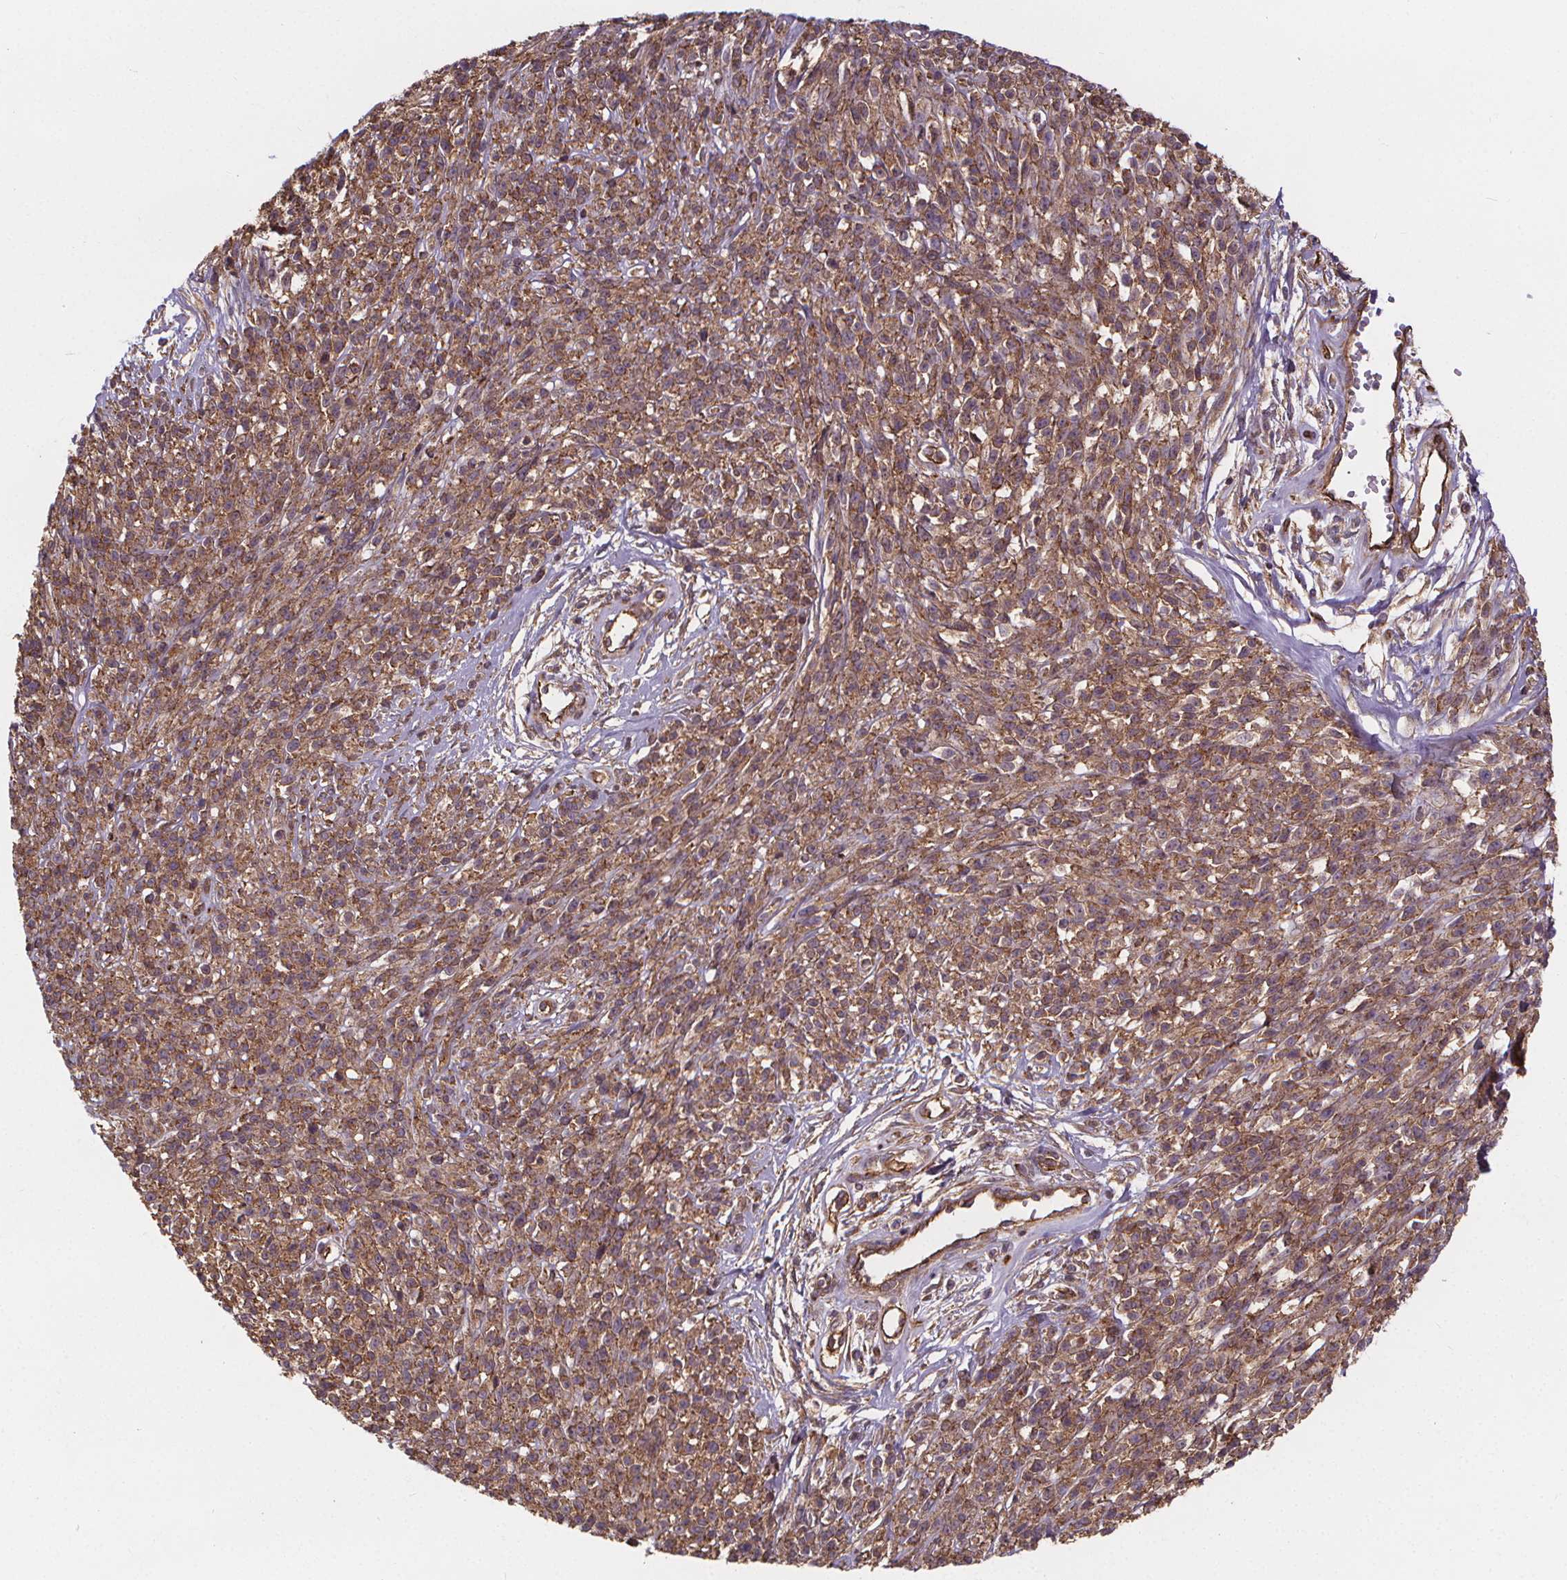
{"staining": {"intensity": "moderate", "quantity": ">75%", "location": "cytoplasmic/membranous"}, "tissue": "melanoma", "cell_type": "Tumor cells", "image_type": "cancer", "snomed": [{"axis": "morphology", "description": "Malignant melanoma, NOS"}, {"axis": "topography", "description": "Skin"}, {"axis": "topography", "description": "Skin of trunk"}], "caption": "DAB immunohistochemical staining of human malignant melanoma exhibits moderate cytoplasmic/membranous protein positivity in approximately >75% of tumor cells. (DAB (3,3'-diaminobenzidine) IHC, brown staining for protein, blue staining for nuclei).", "gene": "CLINT1", "patient": {"sex": "male", "age": 74}}